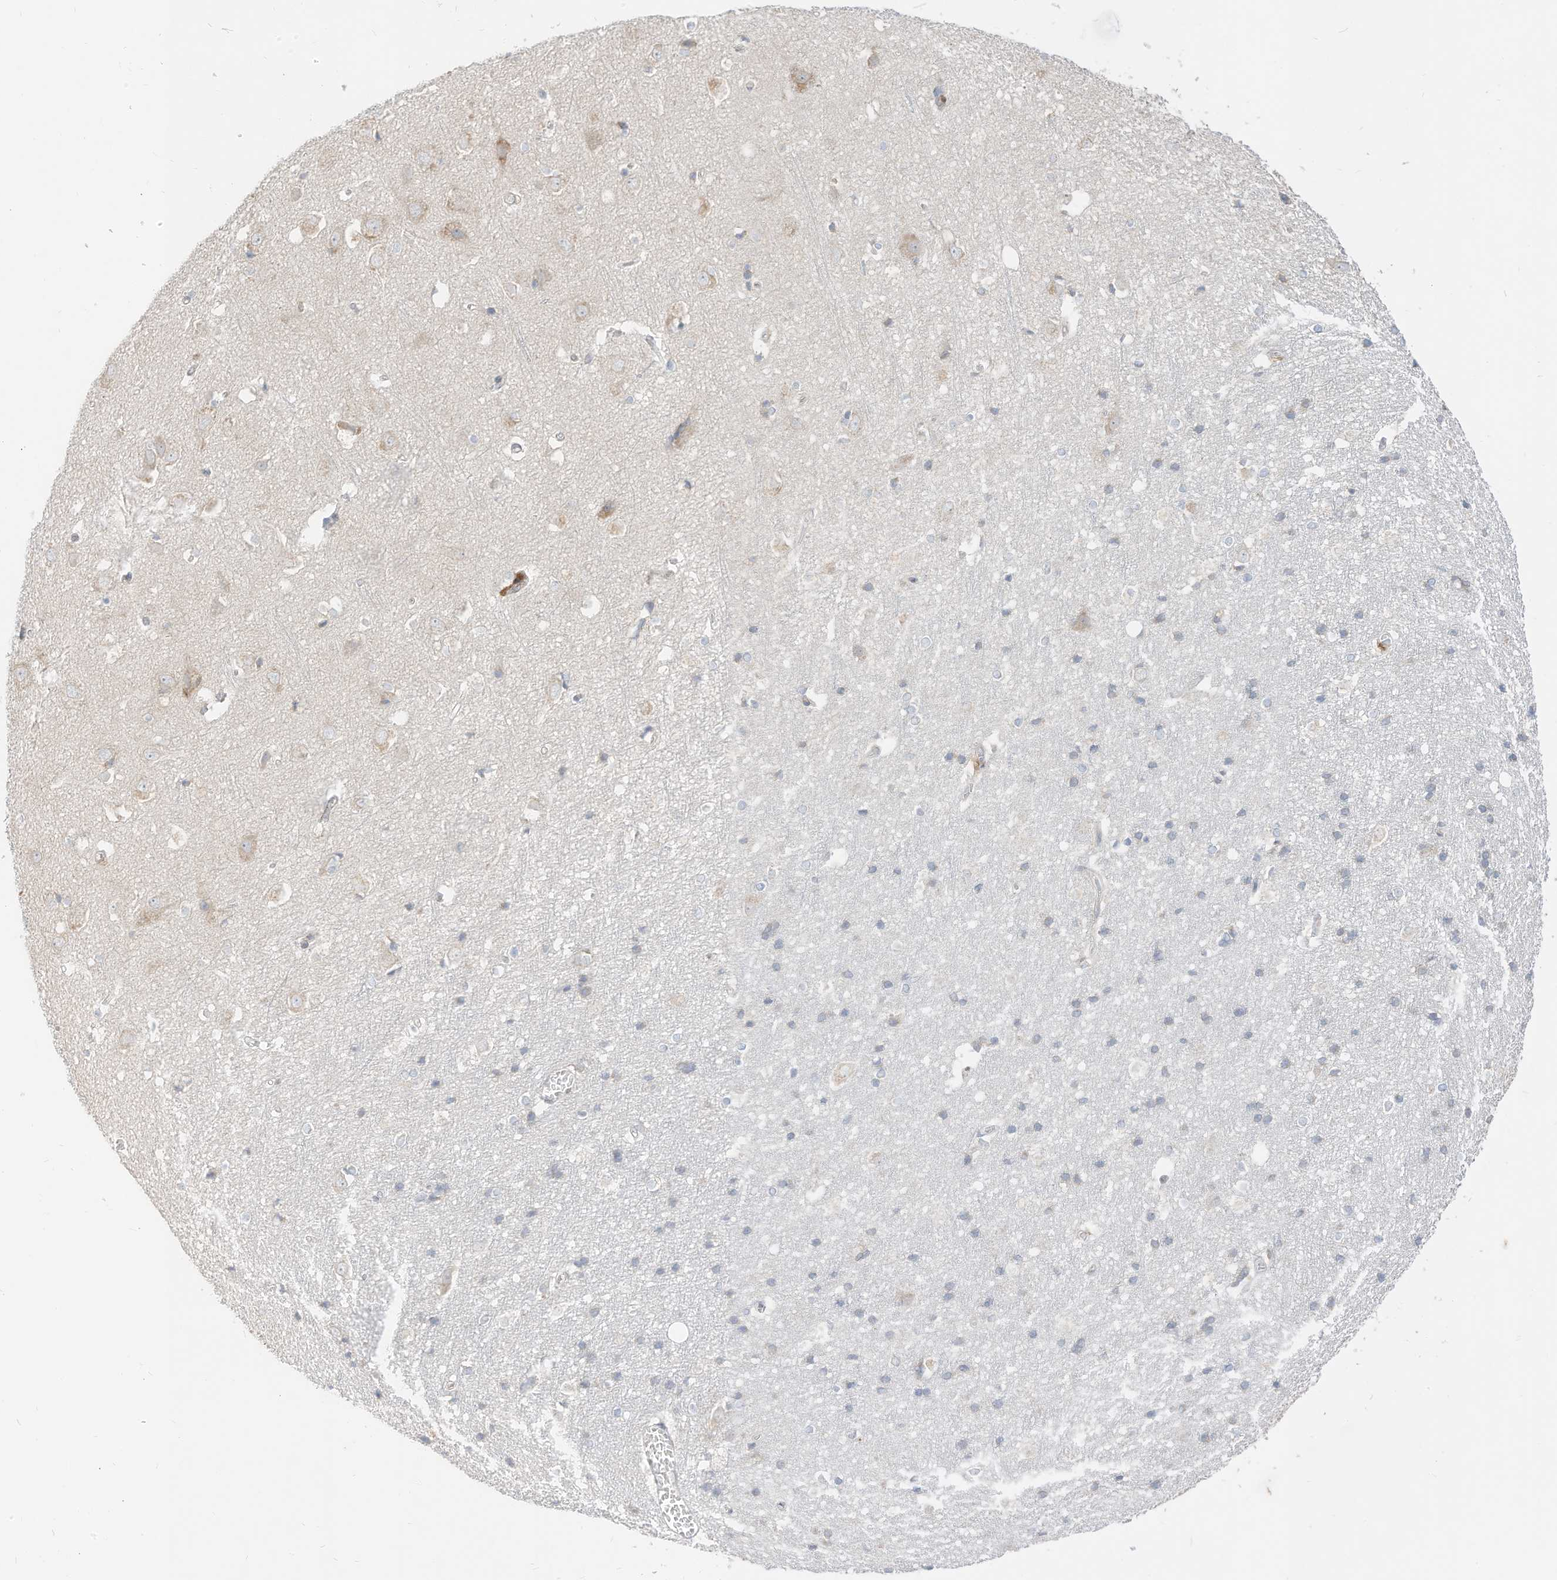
{"staining": {"intensity": "negative", "quantity": "none", "location": "none"}, "tissue": "cerebral cortex", "cell_type": "Endothelial cells", "image_type": "normal", "snomed": [{"axis": "morphology", "description": "Normal tissue, NOS"}, {"axis": "topography", "description": "Cerebral cortex"}], "caption": "Cerebral cortex stained for a protein using immunohistochemistry (IHC) reveals no positivity endothelial cells.", "gene": "STT3A", "patient": {"sex": "male", "age": 54}}